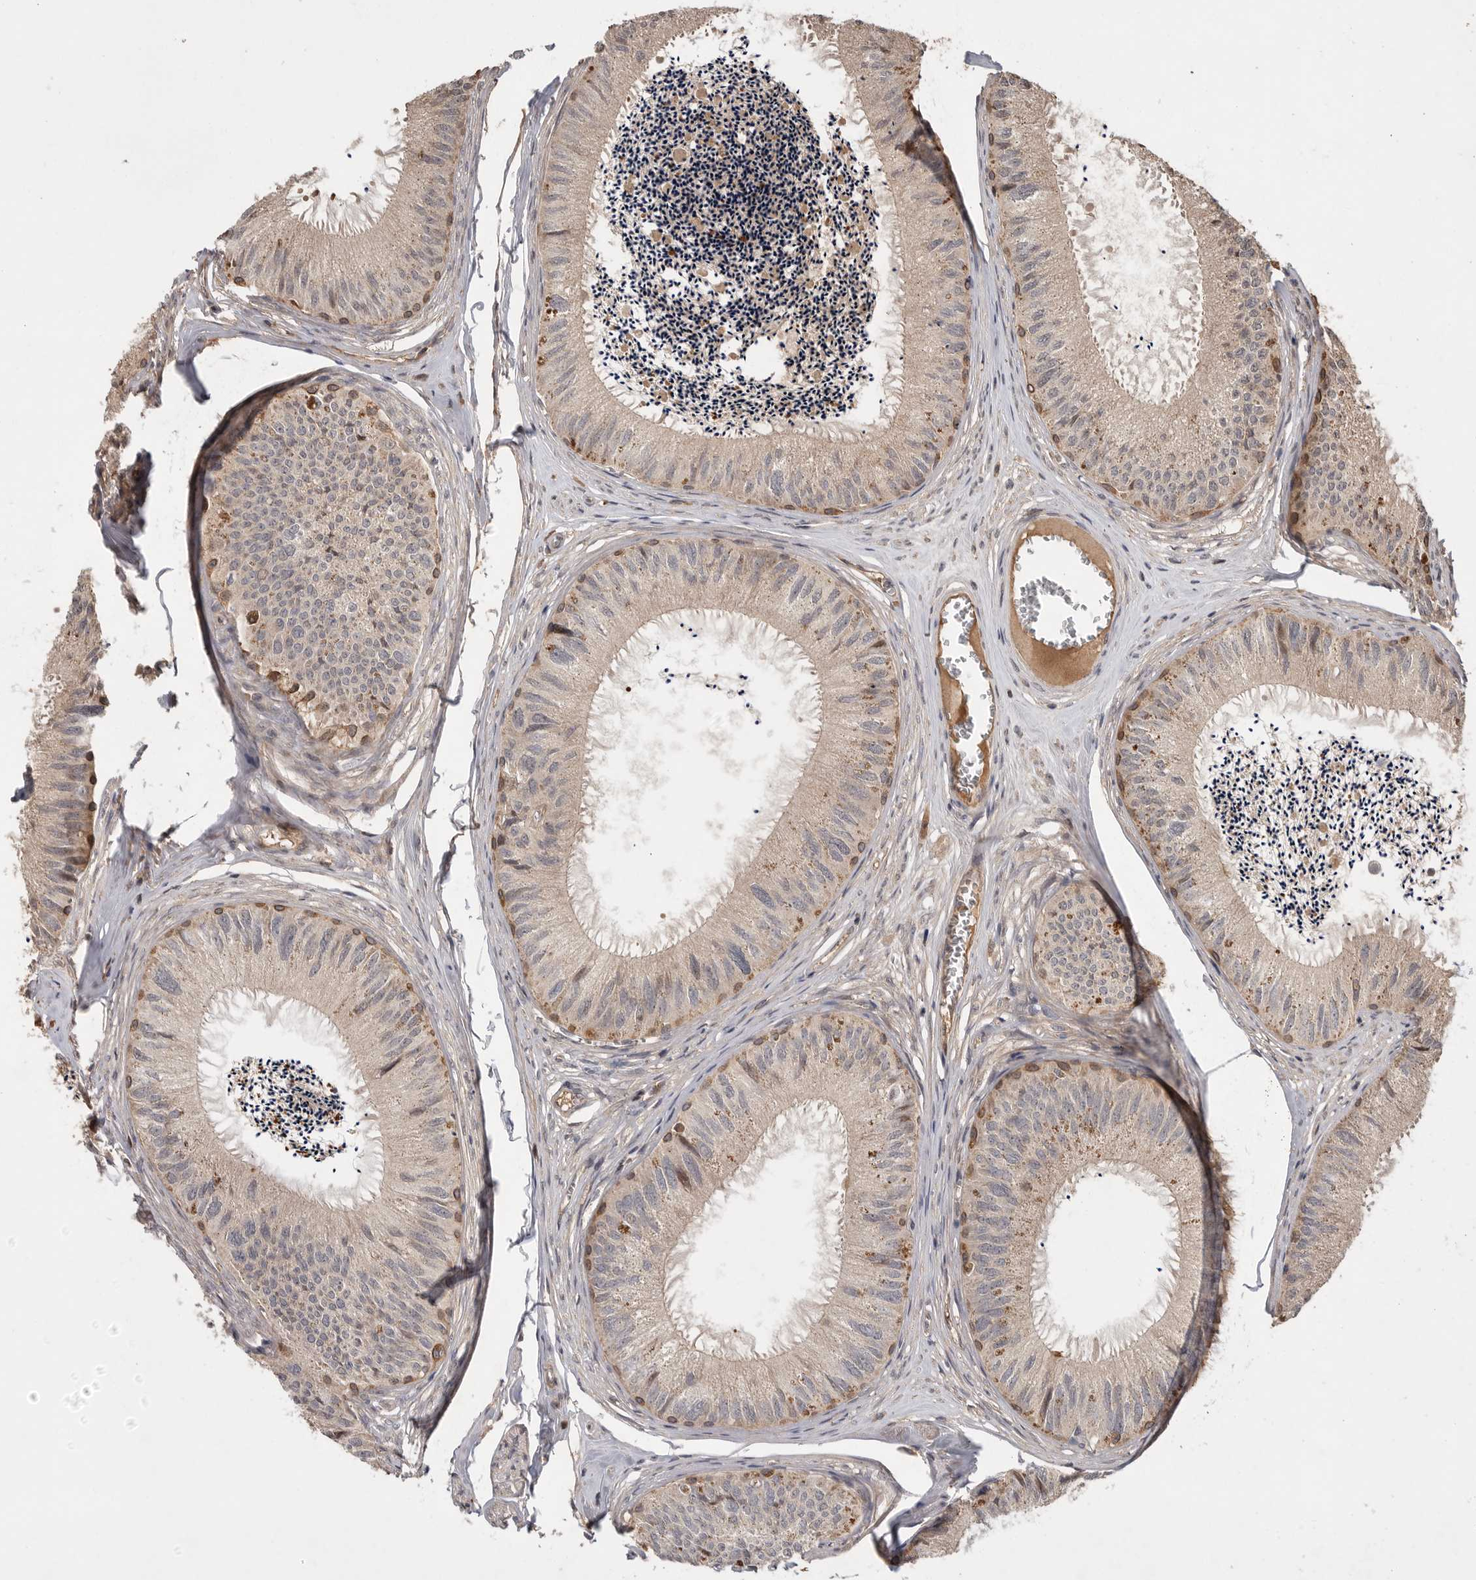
{"staining": {"intensity": "strong", "quantity": "25%-75%", "location": "cytoplasmic/membranous,nuclear"}, "tissue": "epididymis", "cell_type": "Glandular cells", "image_type": "normal", "snomed": [{"axis": "morphology", "description": "Normal tissue, NOS"}, {"axis": "topography", "description": "Epididymis"}], "caption": "Glandular cells exhibit high levels of strong cytoplasmic/membranous,nuclear expression in approximately 25%-75% of cells in unremarkable human epididymis. (Stains: DAB (3,3'-diaminobenzidine) in brown, nuclei in blue, Microscopy: brightfield microscopy at high magnification).", "gene": "VN1R4", "patient": {"sex": "male", "age": 79}}